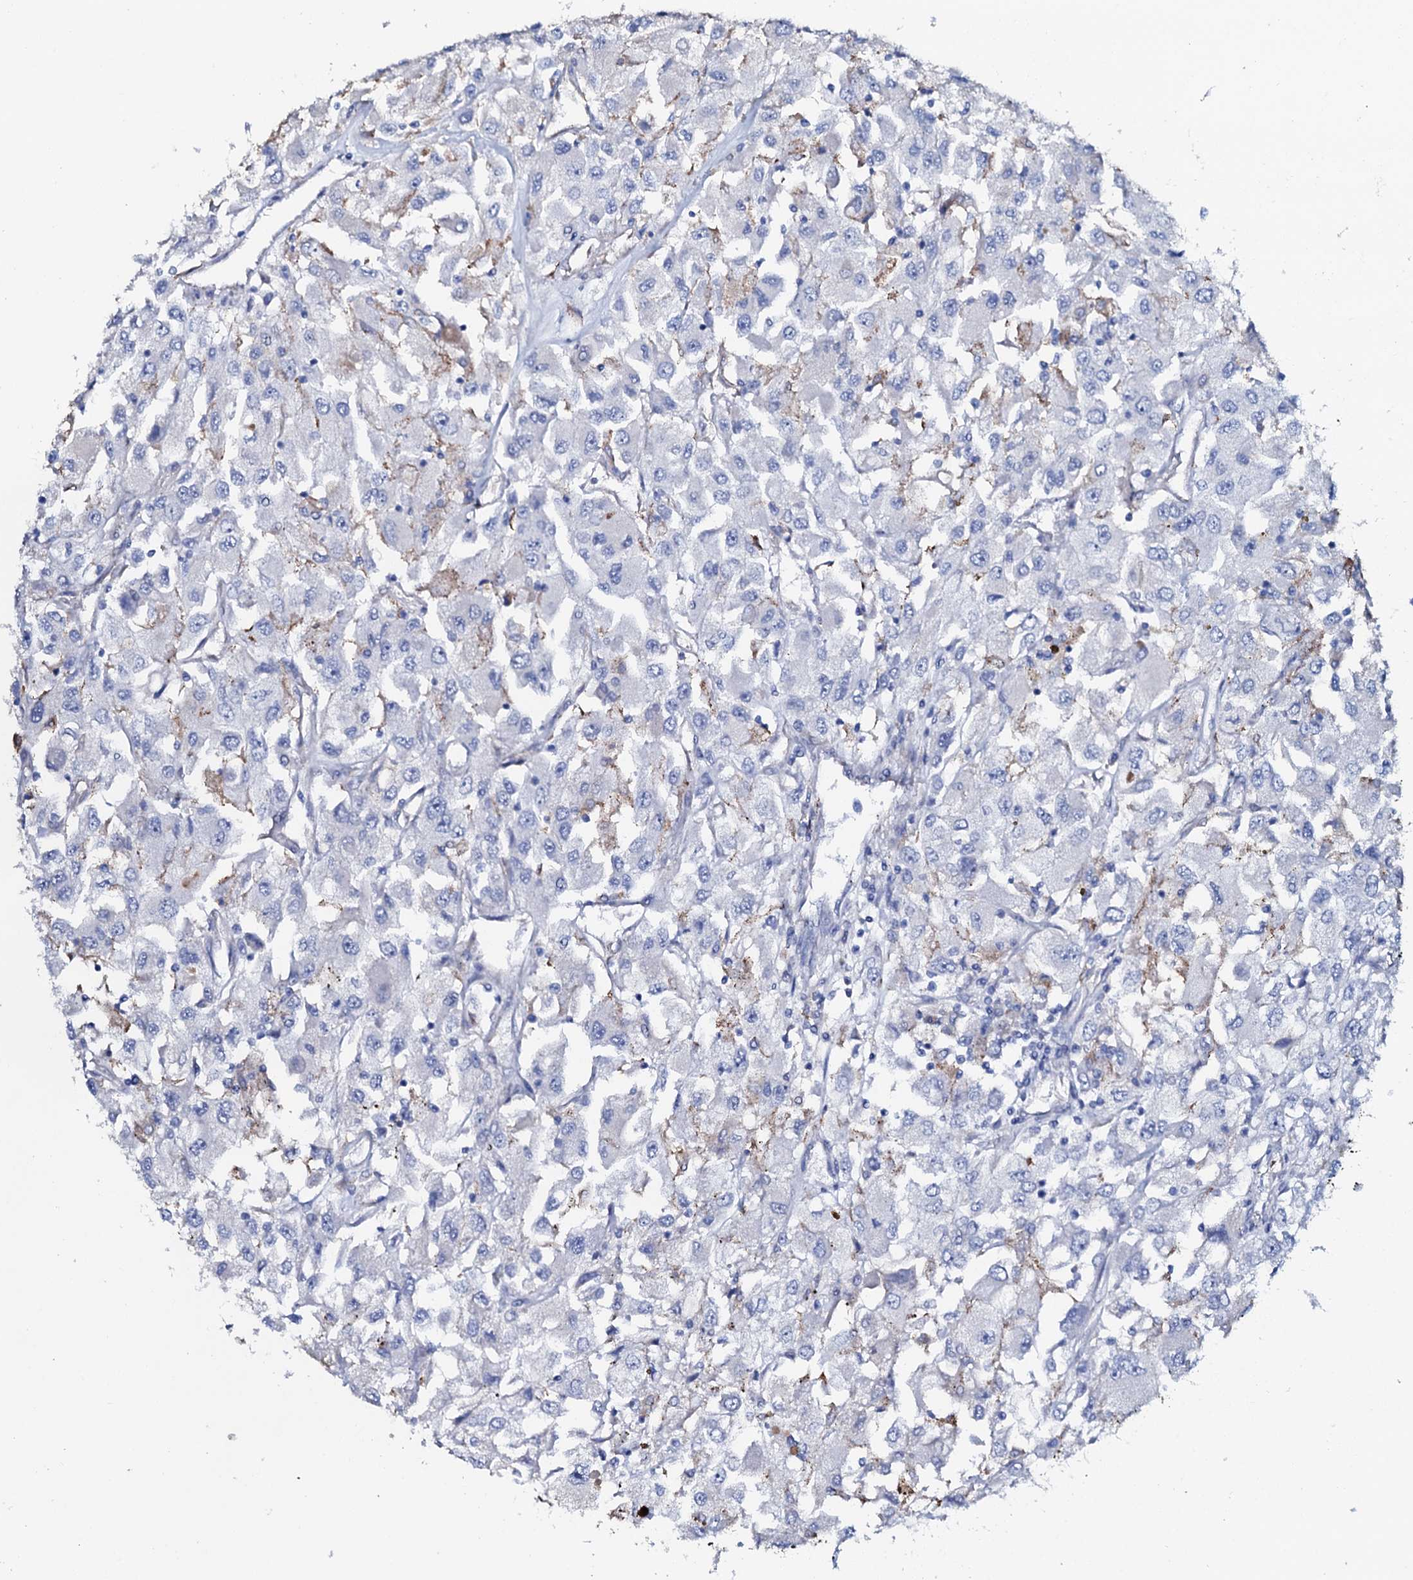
{"staining": {"intensity": "negative", "quantity": "none", "location": "none"}, "tissue": "renal cancer", "cell_type": "Tumor cells", "image_type": "cancer", "snomed": [{"axis": "morphology", "description": "Adenocarcinoma, NOS"}, {"axis": "topography", "description": "Kidney"}], "caption": "The histopathology image reveals no significant expression in tumor cells of renal cancer (adenocarcinoma).", "gene": "AMER2", "patient": {"sex": "female", "age": 52}}